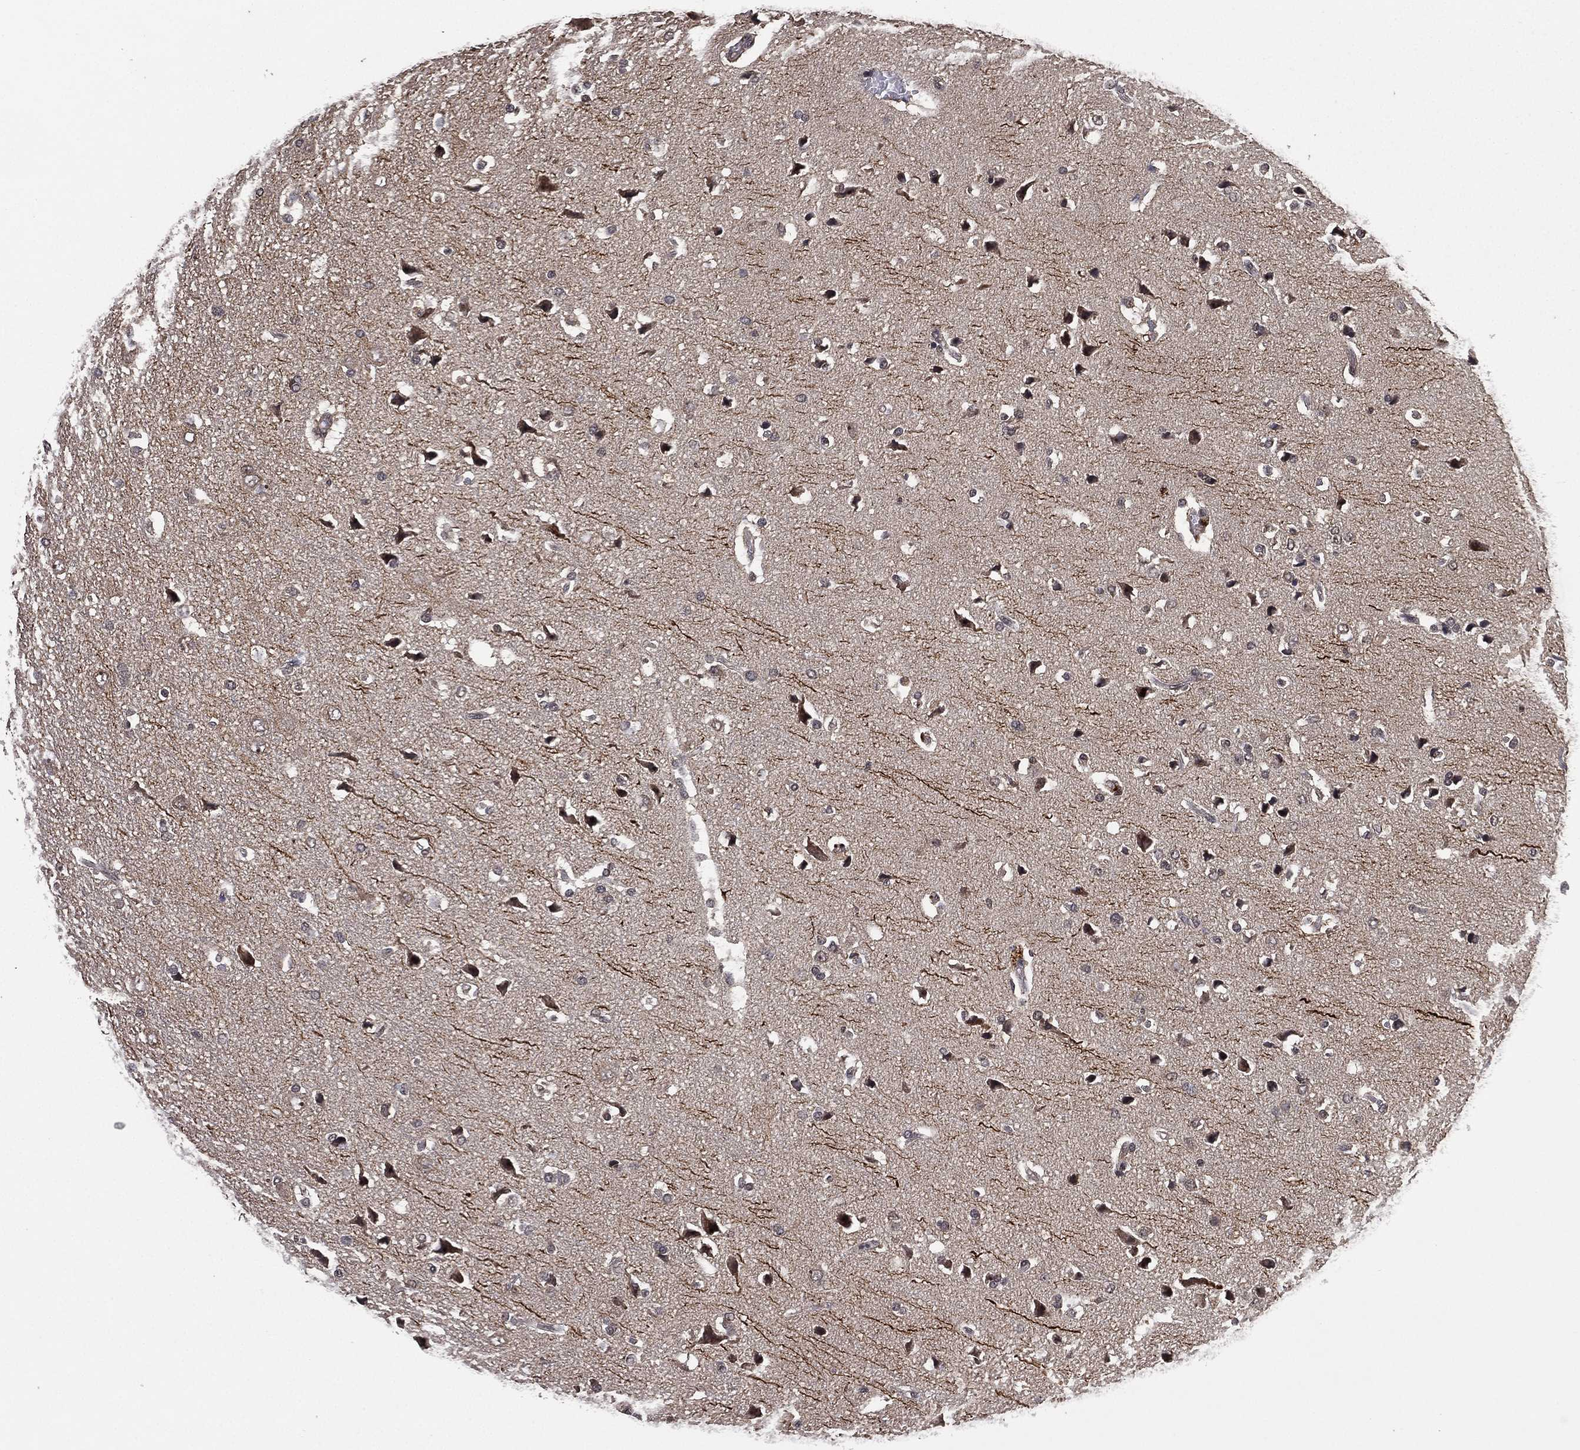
{"staining": {"intensity": "negative", "quantity": "none", "location": "none"}, "tissue": "glioma", "cell_type": "Tumor cells", "image_type": "cancer", "snomed": [{"axis": "morphology", "description": "Glioma, malignant, High grade"}, {"axis": "topography", "description": "Brain"}], "caption": "IHC of malignant glioma (high-grade) demonstrates no staining in tumor cells. (Brightfield microscopy of DAB immunohistochemistry at high magnification).", "gene": "NELFCD", "patient": {"sex": "female", "age": 63}}